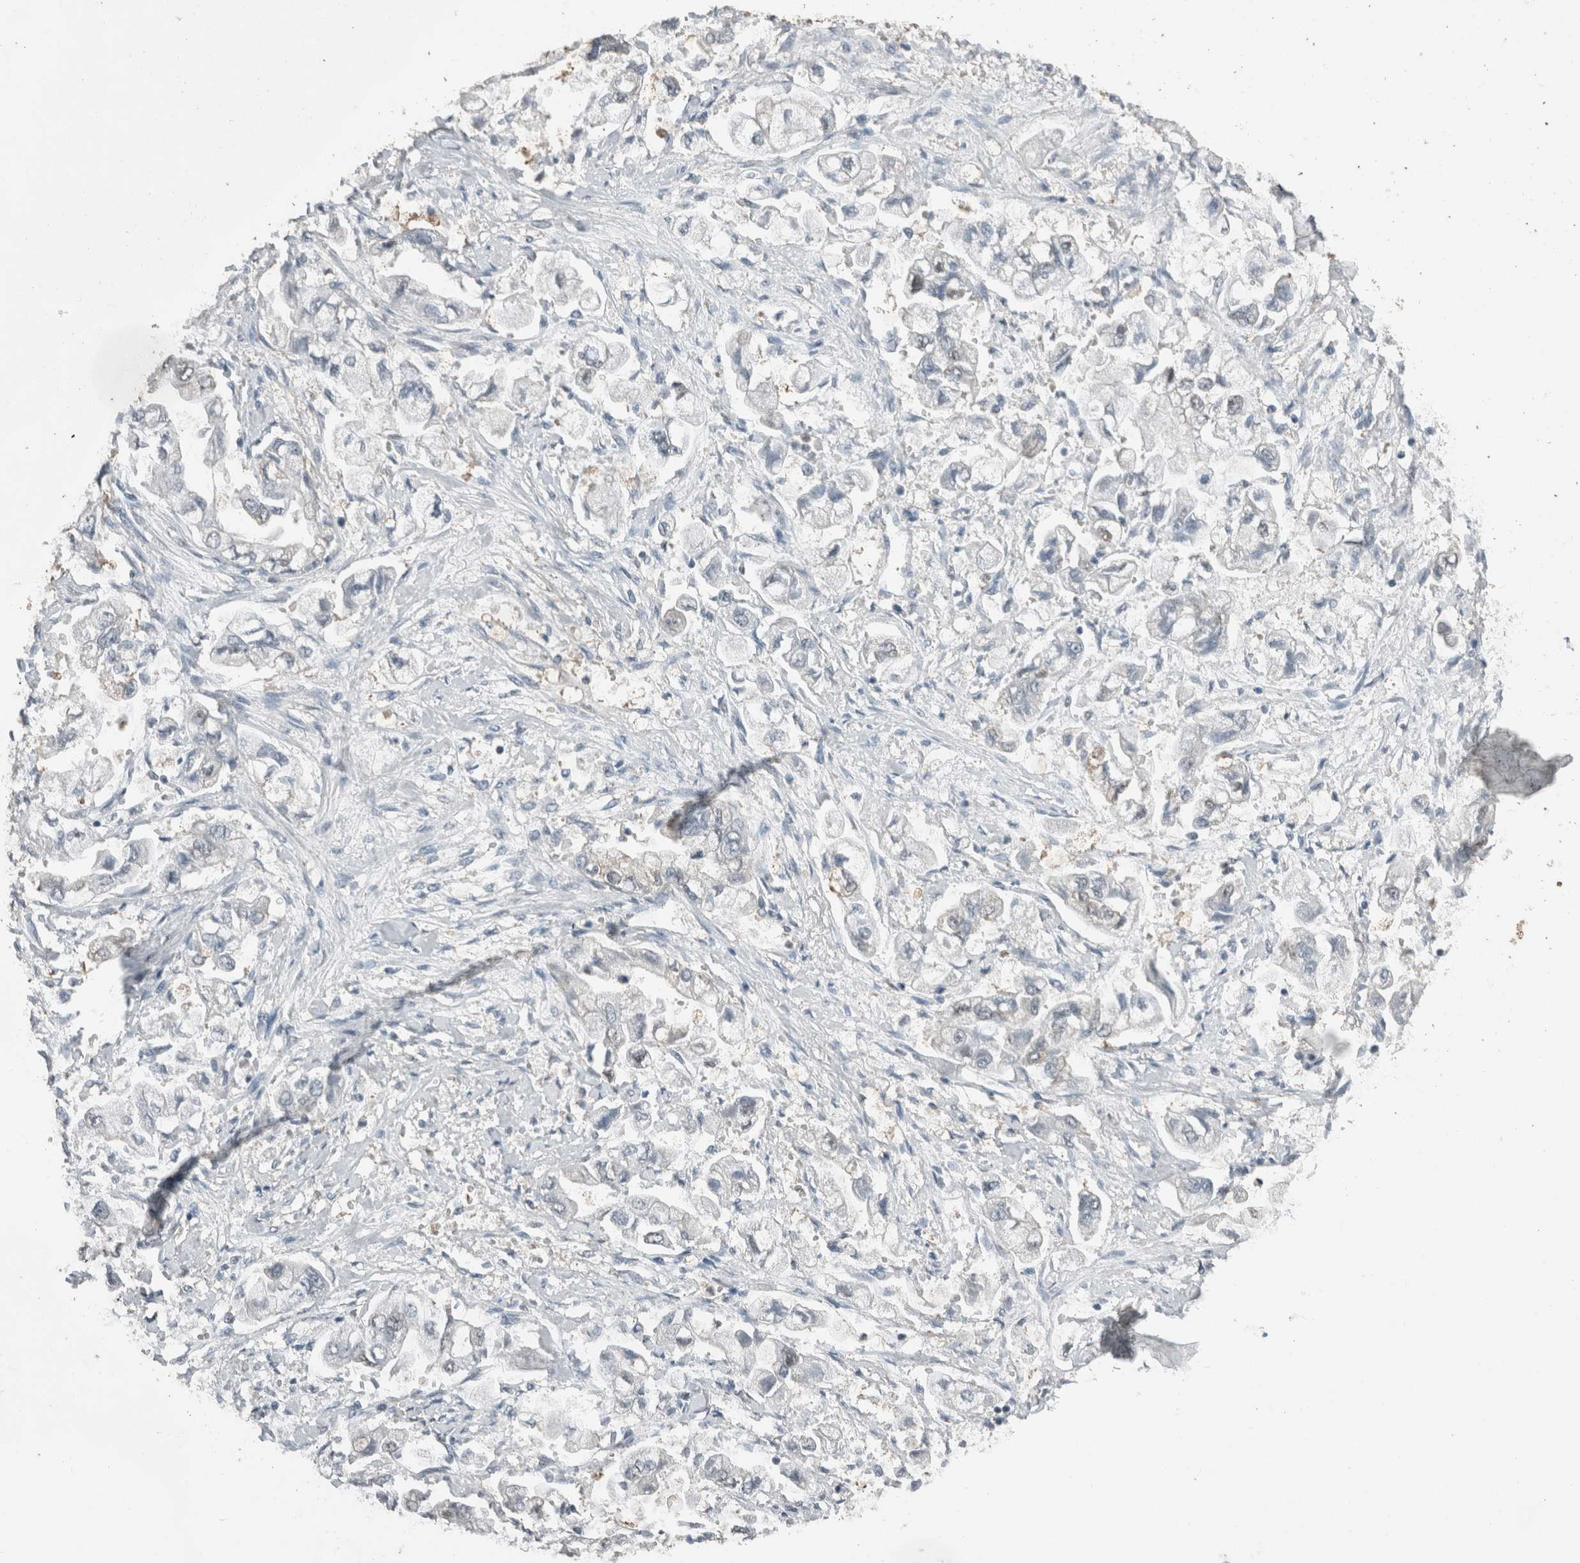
{"staining": {"intensity": "negative", "quantity": "none", "location": "none"}, "tissue": "stomach cancer", "cell_type": "Tumor cells", "image_type": "cancer", "snomed": [{"axis": "morphology", "description": "Normal tissue, NOS"}, {"axis": "morphology", "description": "Adenocarcinoma, NOS"}, {"axis": "topography", "description": "Stomach"}], "caption": "A high-resolution photomicrograph shows immunohistochemistry (IHC) staining of adenocarcinoma (stomach), which demonstrates no significant expression in tumor cells. Brightfield microscopy of immunohistochemistry stained with DAB (3,3'-diaminobenzidine) (brown) and hematoxylin (blue), captured at high magnification.", "gene": "ACVR2B", "patient": {"sex": "male", "age": 62}}